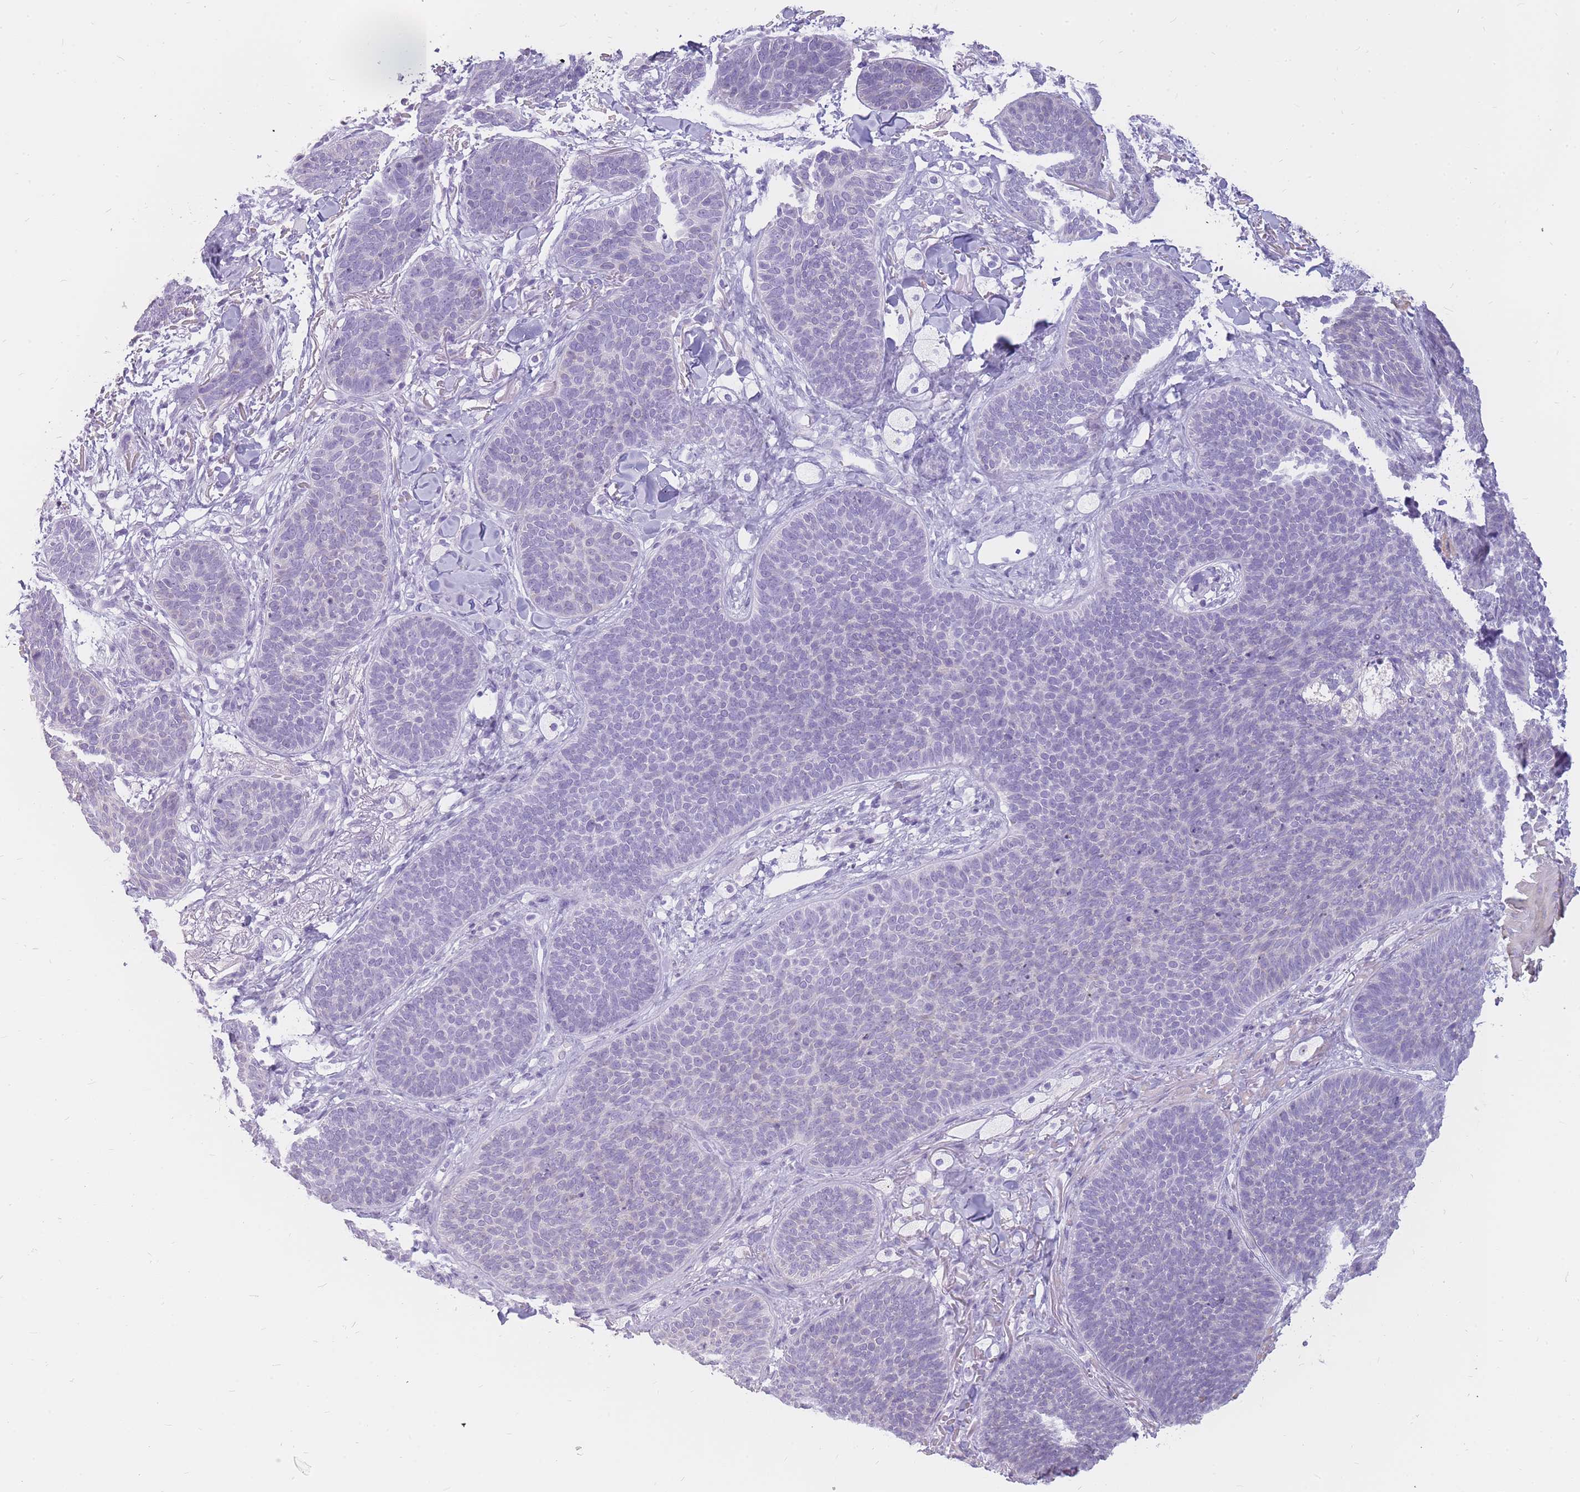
{"staining": {"intensity": "negative", "quantity": "none", "location": "none"}, "tissue": "skin cancer", "cell_type": "Tumor cells", "image_type": "cancer", "snomed": [{"axis": "morphology", "description": "Basal cell carcinoma"}, {"axis": "topography", "description": "Skin"}], "caption": "This is an IHC histopathology image of basal cell carcinoma (skin). There is no expression in tumor cells.", "gene": "INS", "patient": {"sex": "male", "age": 85}}